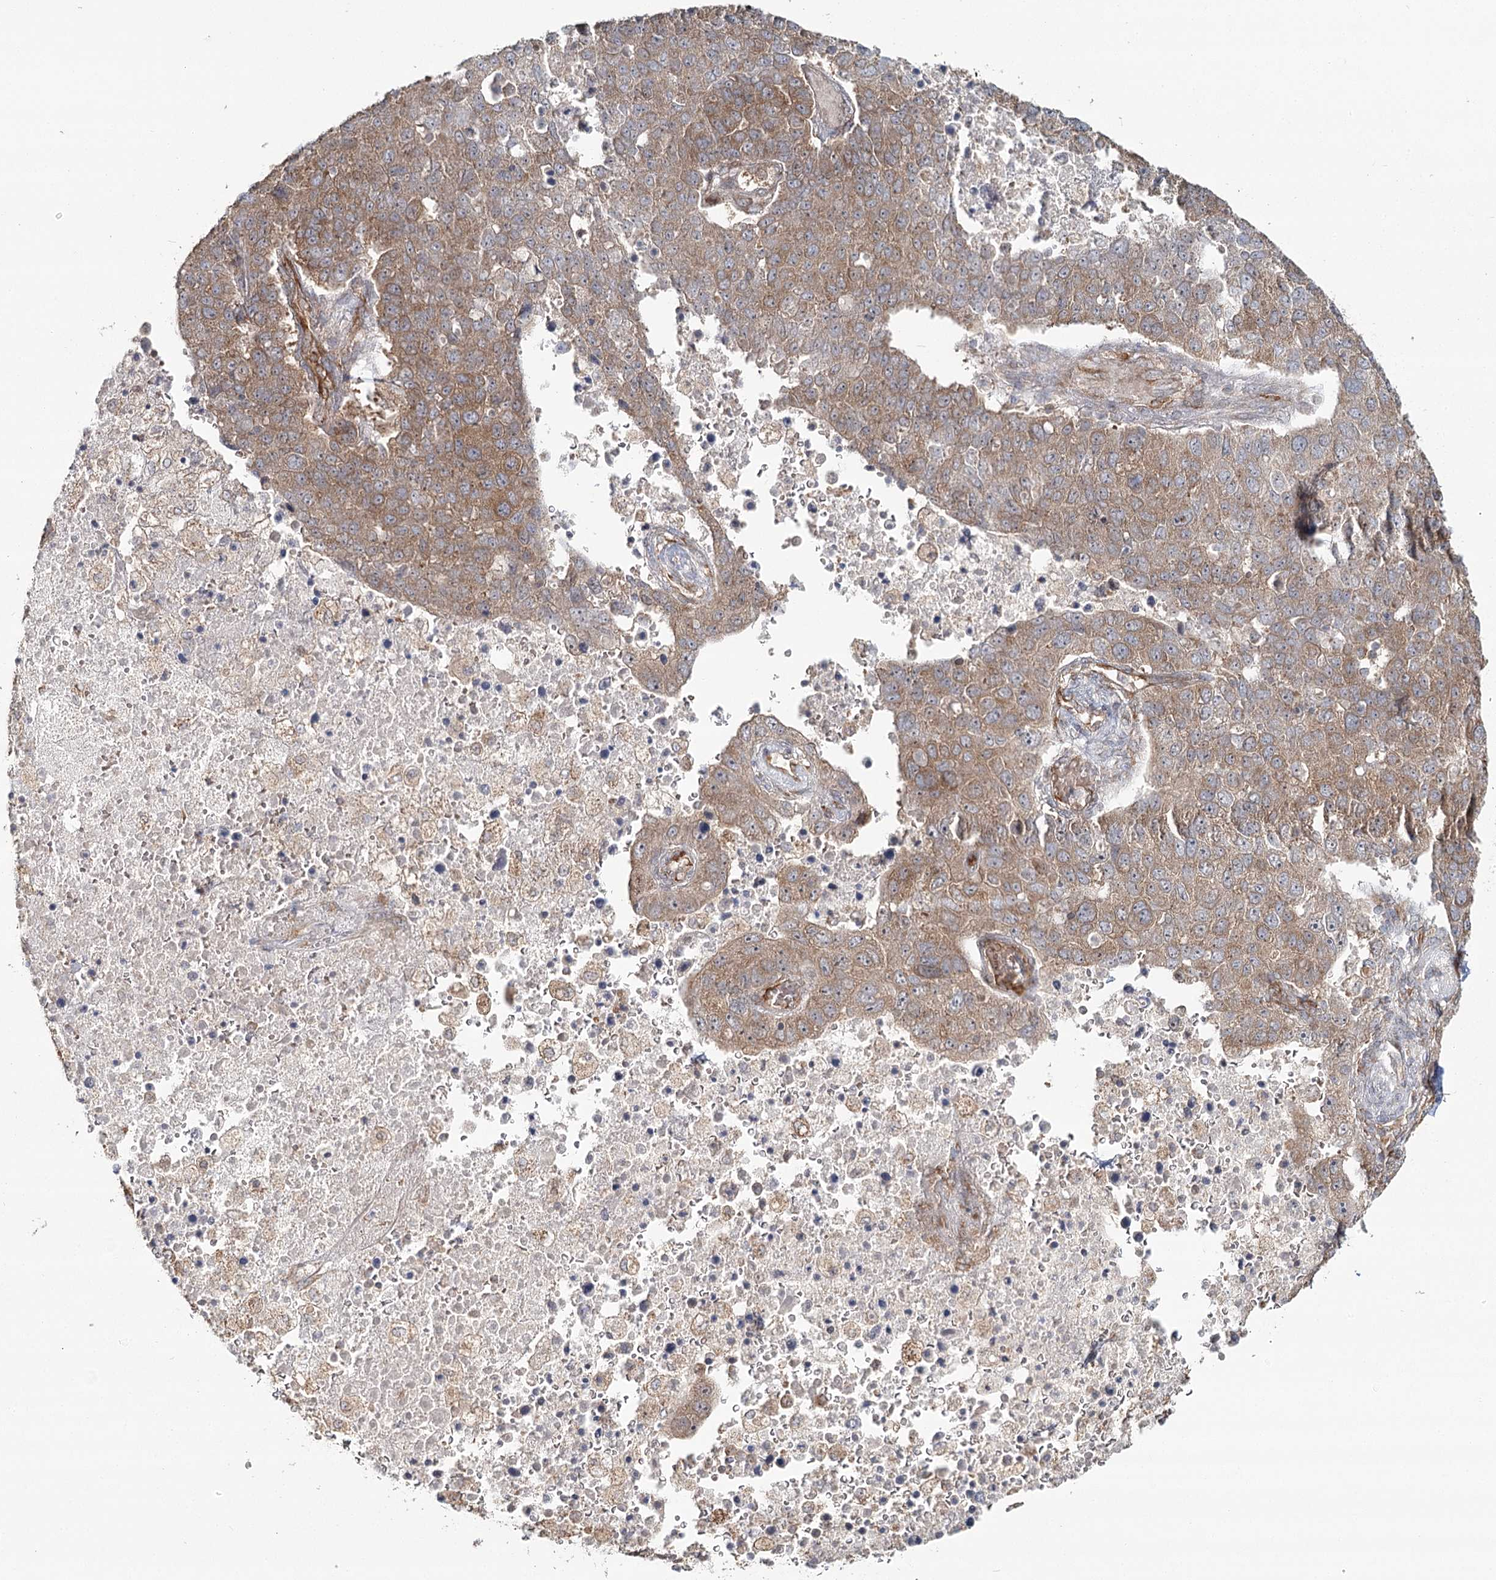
{"staining": {"intensity": "moderate", "quantity": ">75%", "location": "cytoplasmic/membranous"}, "tissue": "pancreatic cancer", "cell_type": "Tumor cells", "image_type": "cancer", "snomed": [{"axis": "morphology", "description": "Adenocarcinoma, NOS"}, {"axis": "topography", "description": "Pancreas"}], "caption": "A high-resolution histopathology image shows immunohistochemistry staining of pancreatic adenocarcinoma, which shows moderate cytoplasmic/membranous staining in approximately >75% of tumor cells. The staining is performed using DAB (3,3'-diaminobenzidine) brown chromogen to label protein expression. The nuclei are counter-stained blue using hematoxylin.", "gene": "OTUD4", "patient": {"sex": "female", "age": 61}}